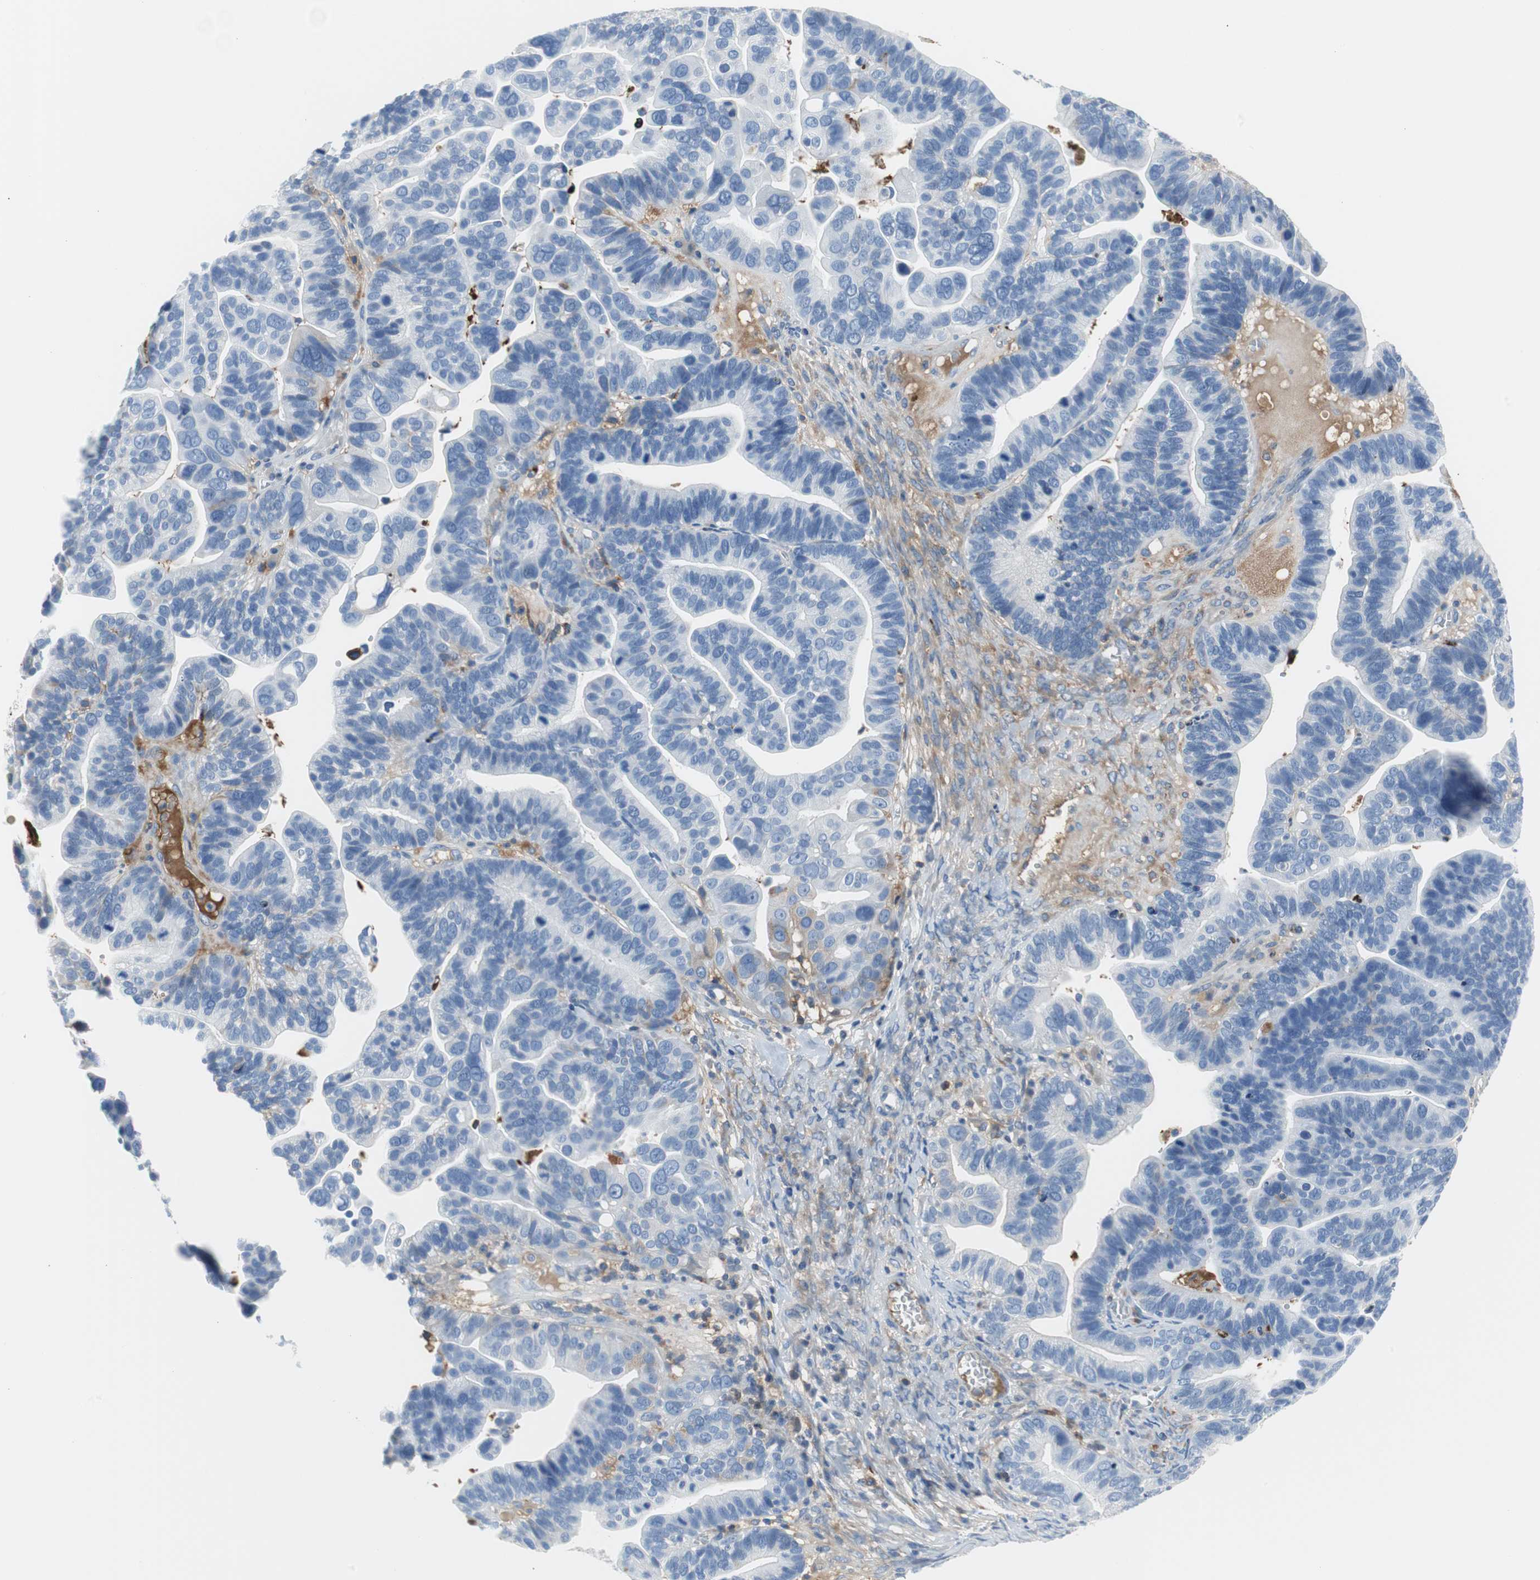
{"staining": {"intensity": "weak", "quantity": "<25%", "location": "cytoplasmic/membranous"}, "tissue": "ovarian cancer", "cell_type": "Tumor cells", "image_type": "cancer", "snomed": [{"axis": "morphology", "description": "Cystadenocarcinoma, serous, NOS"}, {"axis": "topography", "description": "Ovary"}], "caption": "Tumor cells are negative for brown protein staining in serous cystadenocarcinoma (ovarian). (Immunohistochemistry (ihc), brightfield microscopy, high magnification).", "gene": "APCS", "patient": {"sex": "female", "age": 56}}